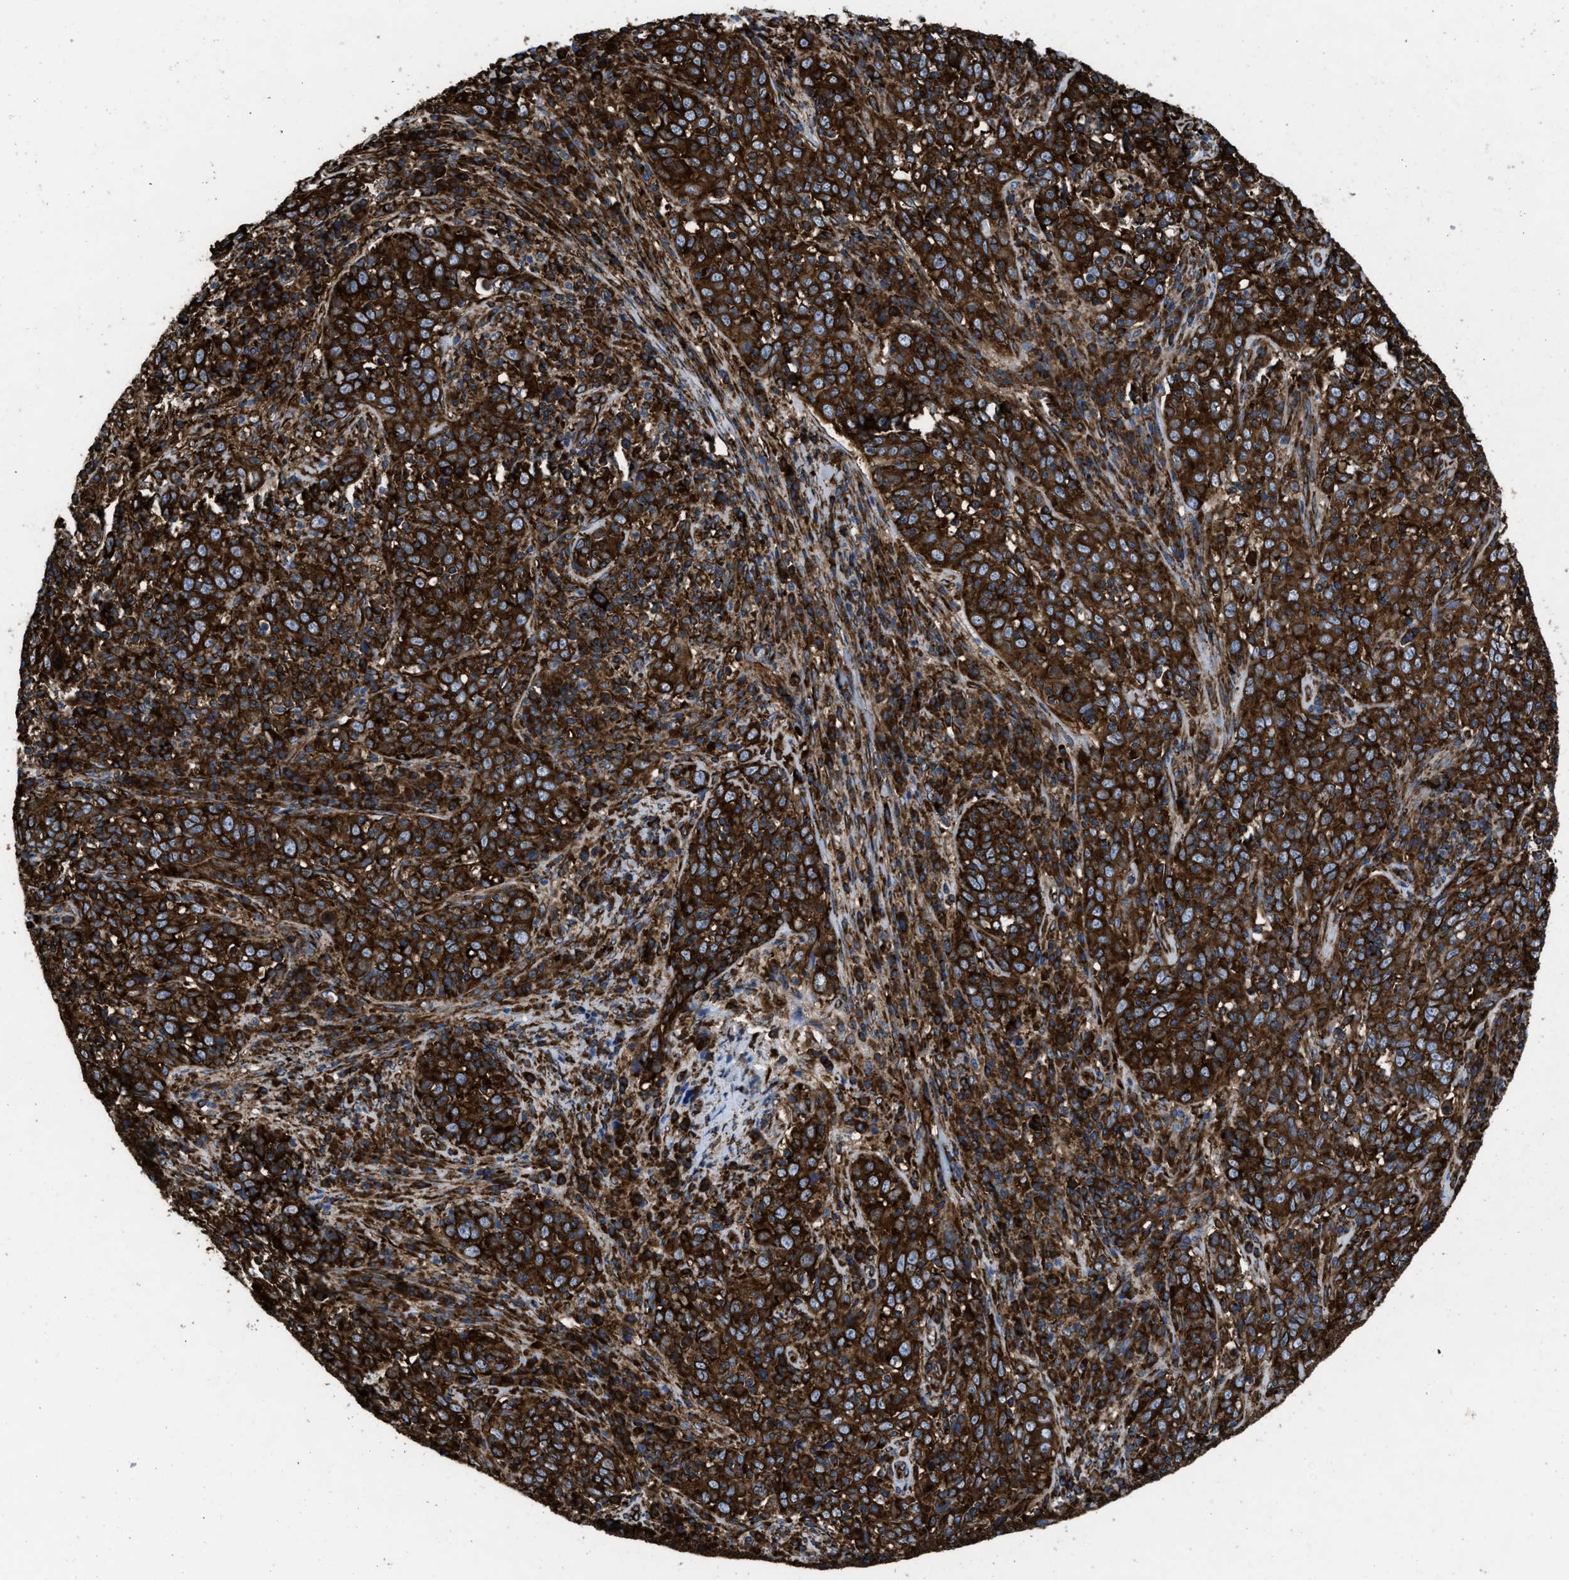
{"staining": {"intensity": "strong", "quantity": ">75%", "location": "cytoplasmic/membranous"}, "tissue": "cervical cancer", "cell_type": "Tumor cells", "image_type": "cancer", "snomed": [{"axis": "morphology", "description": "Squamous cell carcinoma, NOS"}, {"axis": "topography", "description": "Cervix"}], "caption": "A high amount of strong cytoplasmic/membranous expression is seen in about >75% of tumor cells in squamous cell carcinoma (cervical) tissue. The protein of interest is stained brown, and the nuclei are stained in blue (DAB IHC with brightfield microscopy, high magnification).", "gene": "CAPRIN1", "patient": {"sex": "female", "age": 46}}